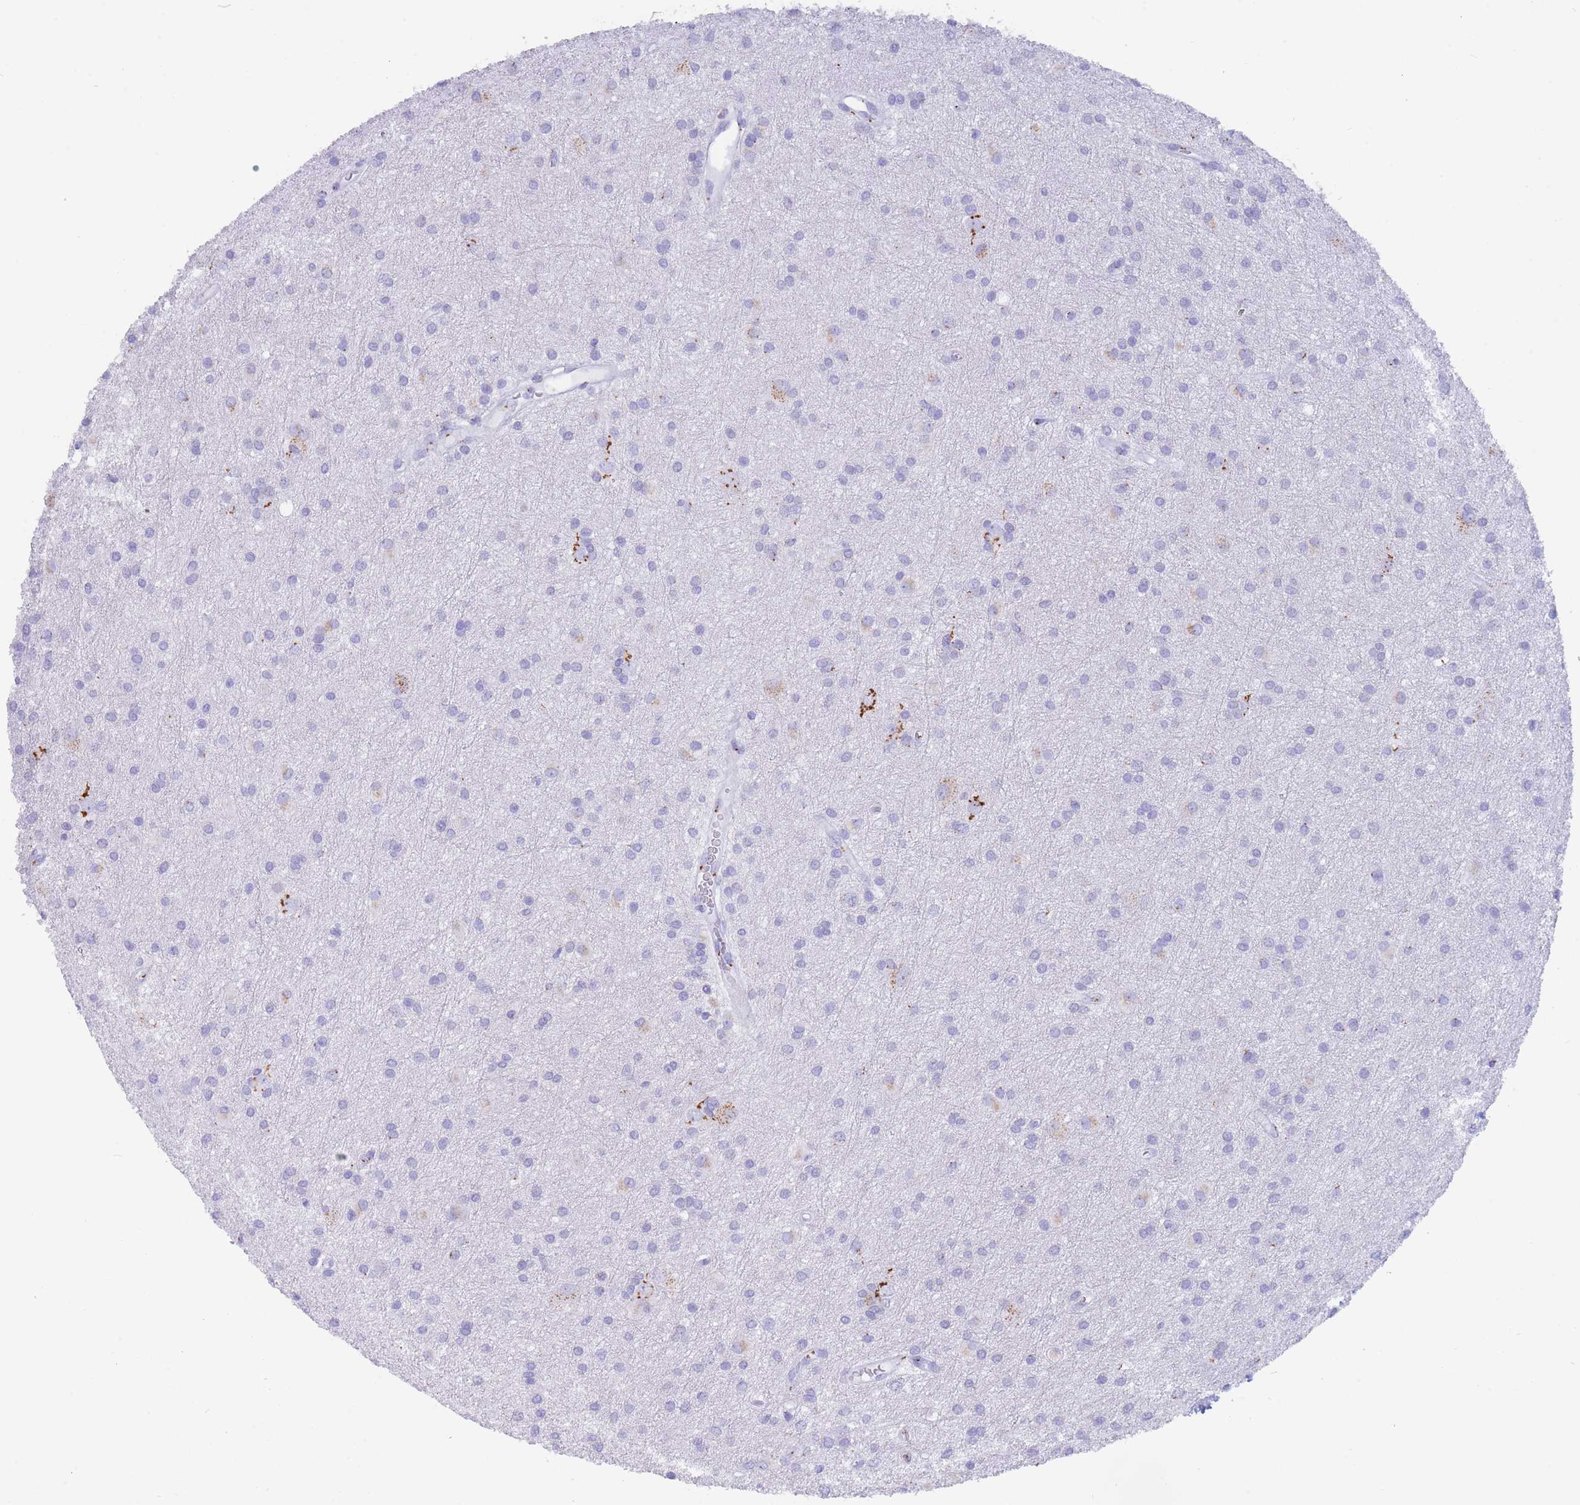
{"staining": {"intensity": "negative", "quantity": "none", "location": "none"}, "tissue": "glioma", "cell_type": "Tumor cells", "image_type": "cancer", "snomed": [{"axis": "morphology", "description": "Glioma, malignant, High grade"}, {"axis": "topography", "description": "Brain"}], "caption": "Tumor cells are negative for protein expression in human glioma.", "gene": "FAM3C", "patient": {"sex": "female", "age": 50}}